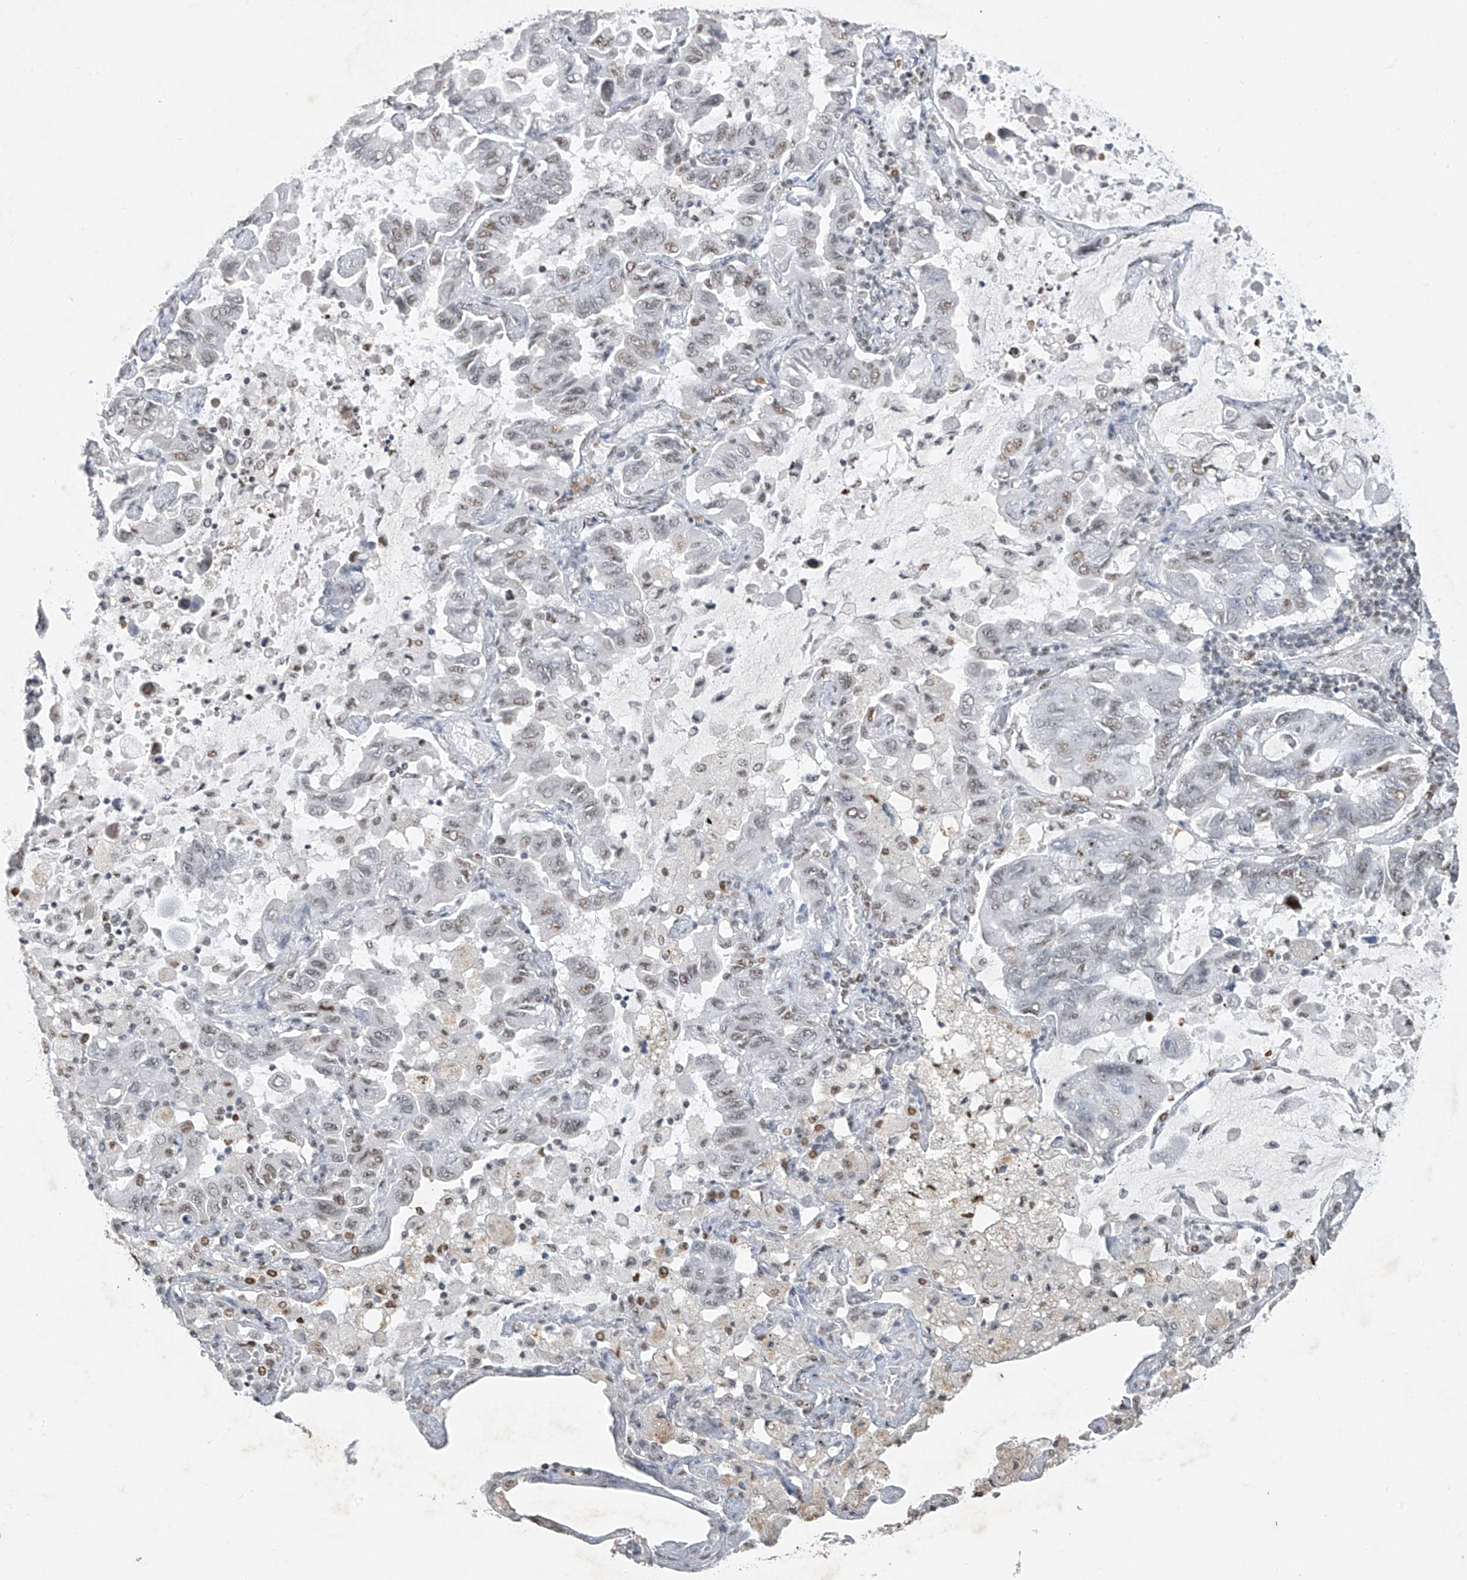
{"staining": {"intensity": "weak", "quantity": "25%-75%", "location": "nuclear"}, "tissue": "lung cancer", "cell_type": "Tumor cells", "image_type": "cancer", "snomed": [{"axis": "morphology", "description": "Adenocarcinoma, NOS"}, {"axis": "topography", "description": "Lung"}], "caption": "Lung adenocarcinoma tissue demonstrates weak nuclear expression in about 25%-75% of tumor cells, visualized by immunohistochemistry.", "gene": "TFEC", "patient": {"sex": "male", "age": 64}}